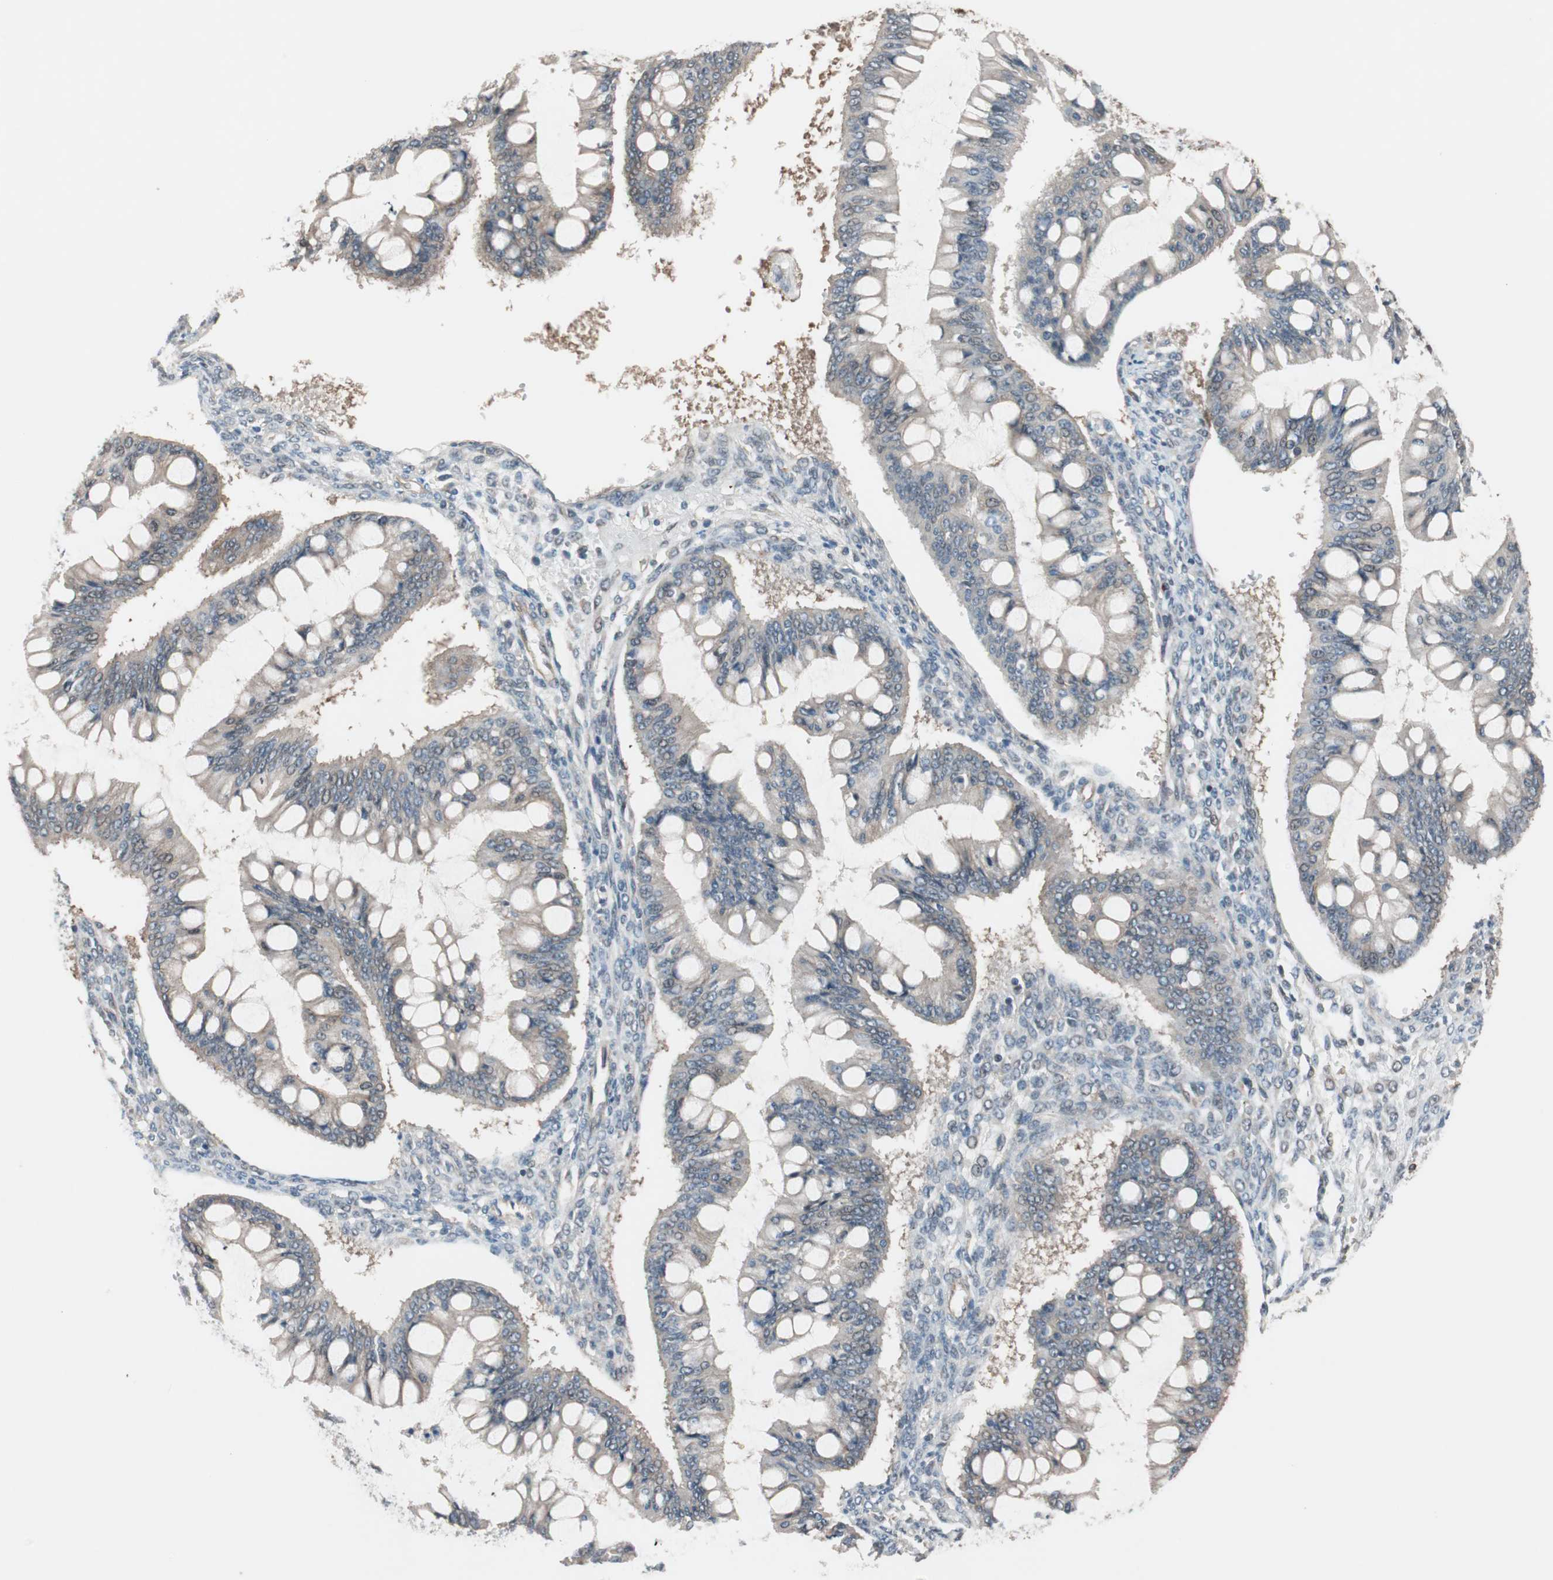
{"staining": {"intensity": "weak", "quantity": "25%-75%", "location": "cytoplasmic/membranous"}, "tissue": "ovarian cancer", "cell_type": "Tumor cells", "image_type": "cancer", "snomed": [{"axis": "morphology", "description": "Cystadenocarcinoma, mucinous, NOS"}, {"axis": "topography", "description": "Ovary"}], "caption": "A low amount of weak cytoplasmic/membranous expression is appreciated in approximately 25%-75% of tumor cells in mucinous cystadenocarcinoma (ovarian) tissue. (IHC, brightfield microscopy, high magnification).", "gene": "PIK3R3", "patient": {"sex": "female", "age": 73}}